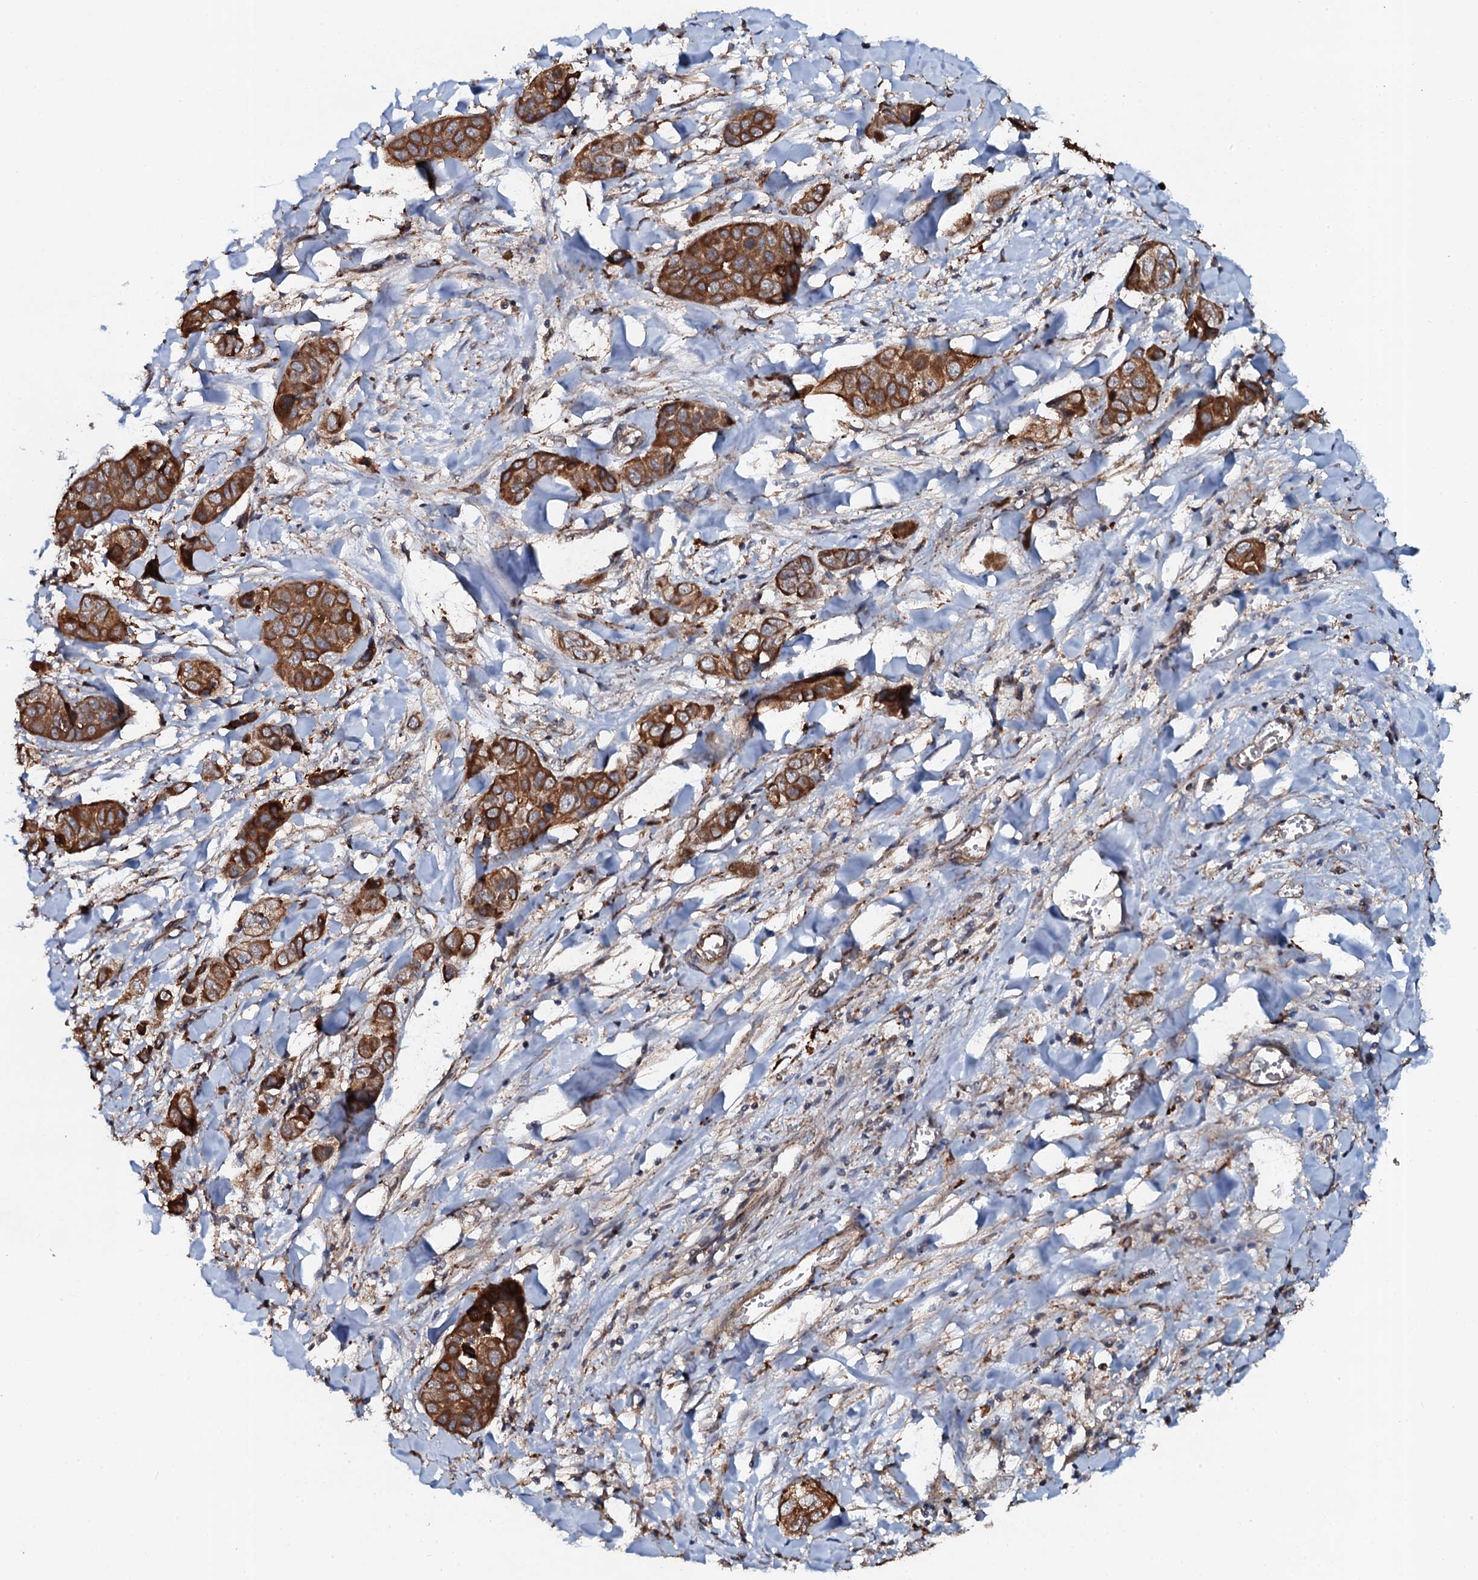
{"staining": {"intensity": "strong", "quantity": ">75%", "location": "cytoplasmic/membranous"}, "tissue": "liver cancer", "cell_type": "Tumor cells", "image_type": "cancer", "snomed": [{"axis": "morphology", "description": "Cholangiocarcinoma"}, {"axis": "topography", "description": "Liver"}], "caption": "Human liver cancer (cholangiocarcinoma) stained with a protein marker demonstrates strong staining in tumor cells.", "gene": "GLCE", "patient": {"sex": "female", "age": 52}}